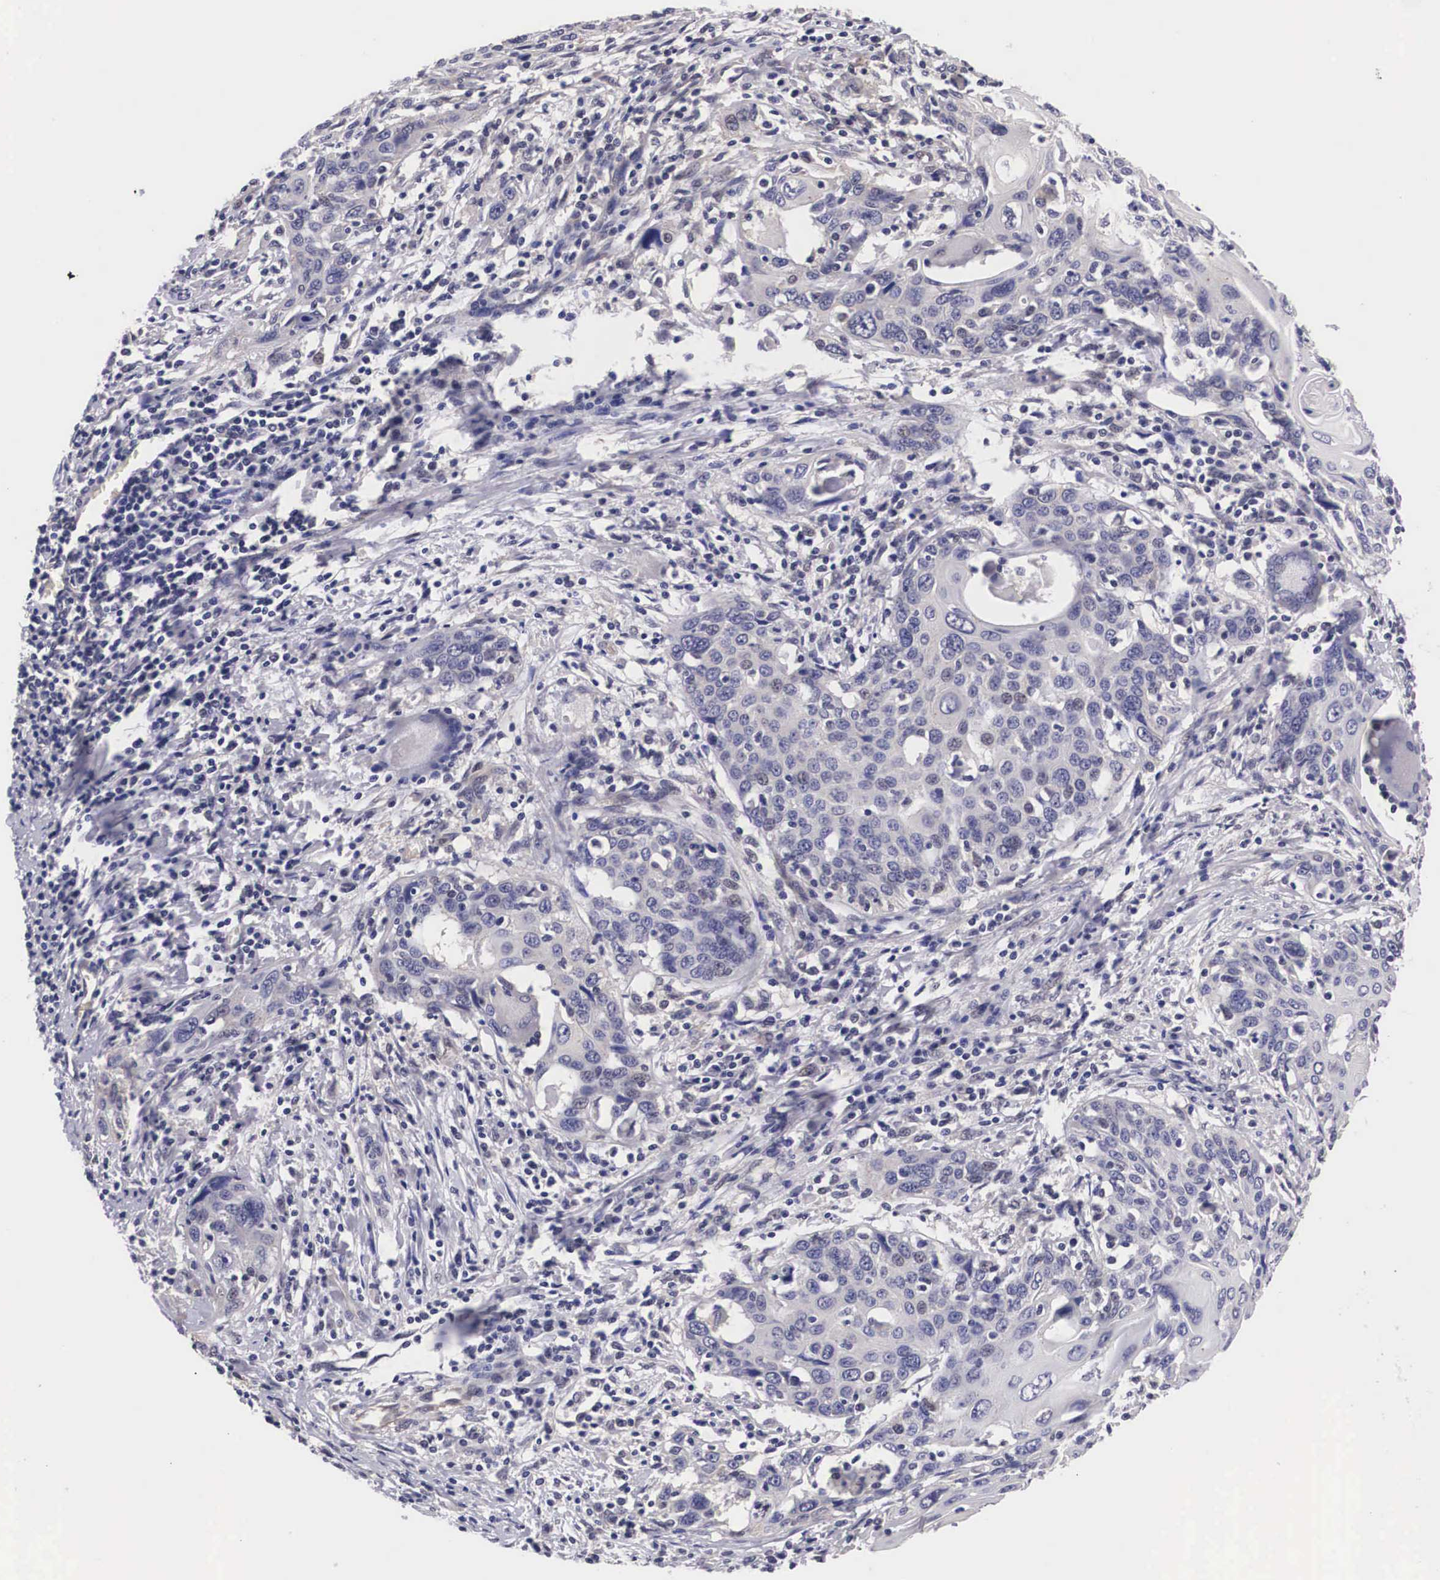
{"staining": {"intensity": "negative", "quantity": "none", "location": "none"}, "tissue": "cervical cancer", "cell_type": "Tumor cells", "image_type": "cancer", "snomed": [{"axis": "morphology", "description": "Squamous cell carcinoma, NOS"}, {"axis": "topography", "description": "Cervix"}], "caption": "High magnification brightfield microscopy of cervical cancer (squamous cell carcinoma) stained with DAB (3,3'-diaminobenzidine) (brown) and counterstained with hematoxylin (blue): tumor cells show no significant staining. Brightfield microscopy of IHC stained with DAB (brown) and hematoxylin (blue), captured at high magnification.", "gene": "OTX2", "patient": {"sex": "female", "age": 54}}